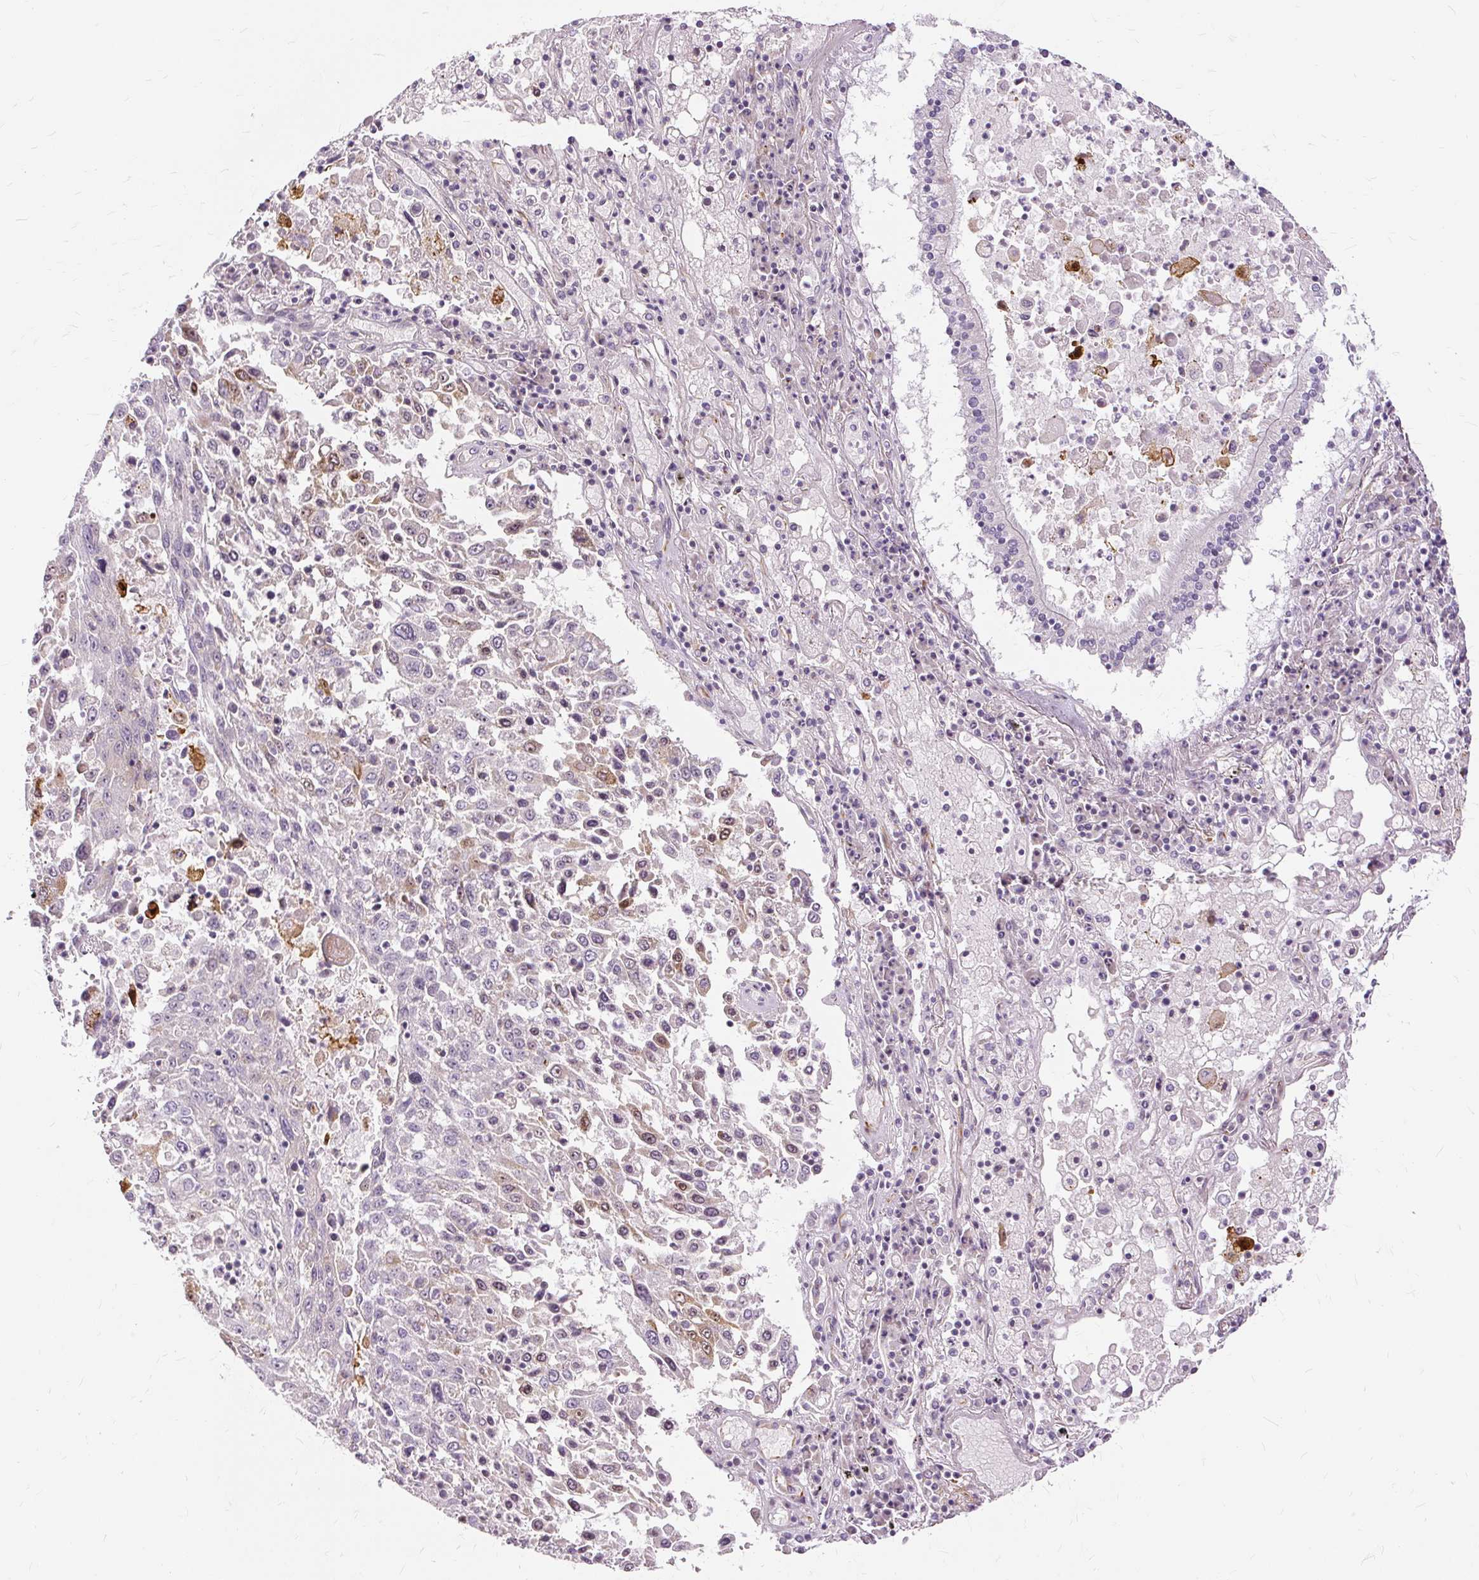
{"staining": {"intensity": "moderate", "quantity": "<25%", "location": "cytoplasmic/membranous,nuclear"}, "tissue": "lung cancer", "cell_type": "Tumor cells", "image_type": "cancer", "snomed": [{"axis": "morphology", "description": "Squamous cell carcinoma, NOS"}, {"axis": "topography", "description": "Lung"}], "caption": "Protein staining reveals moderate cytoplasmic/membranous and nuclear positivity in about <25% of tumor cells in squamous cell carcinoma (lung).", "gene": "MMACHC", "patient": {"sex": "male", "age": 65}}